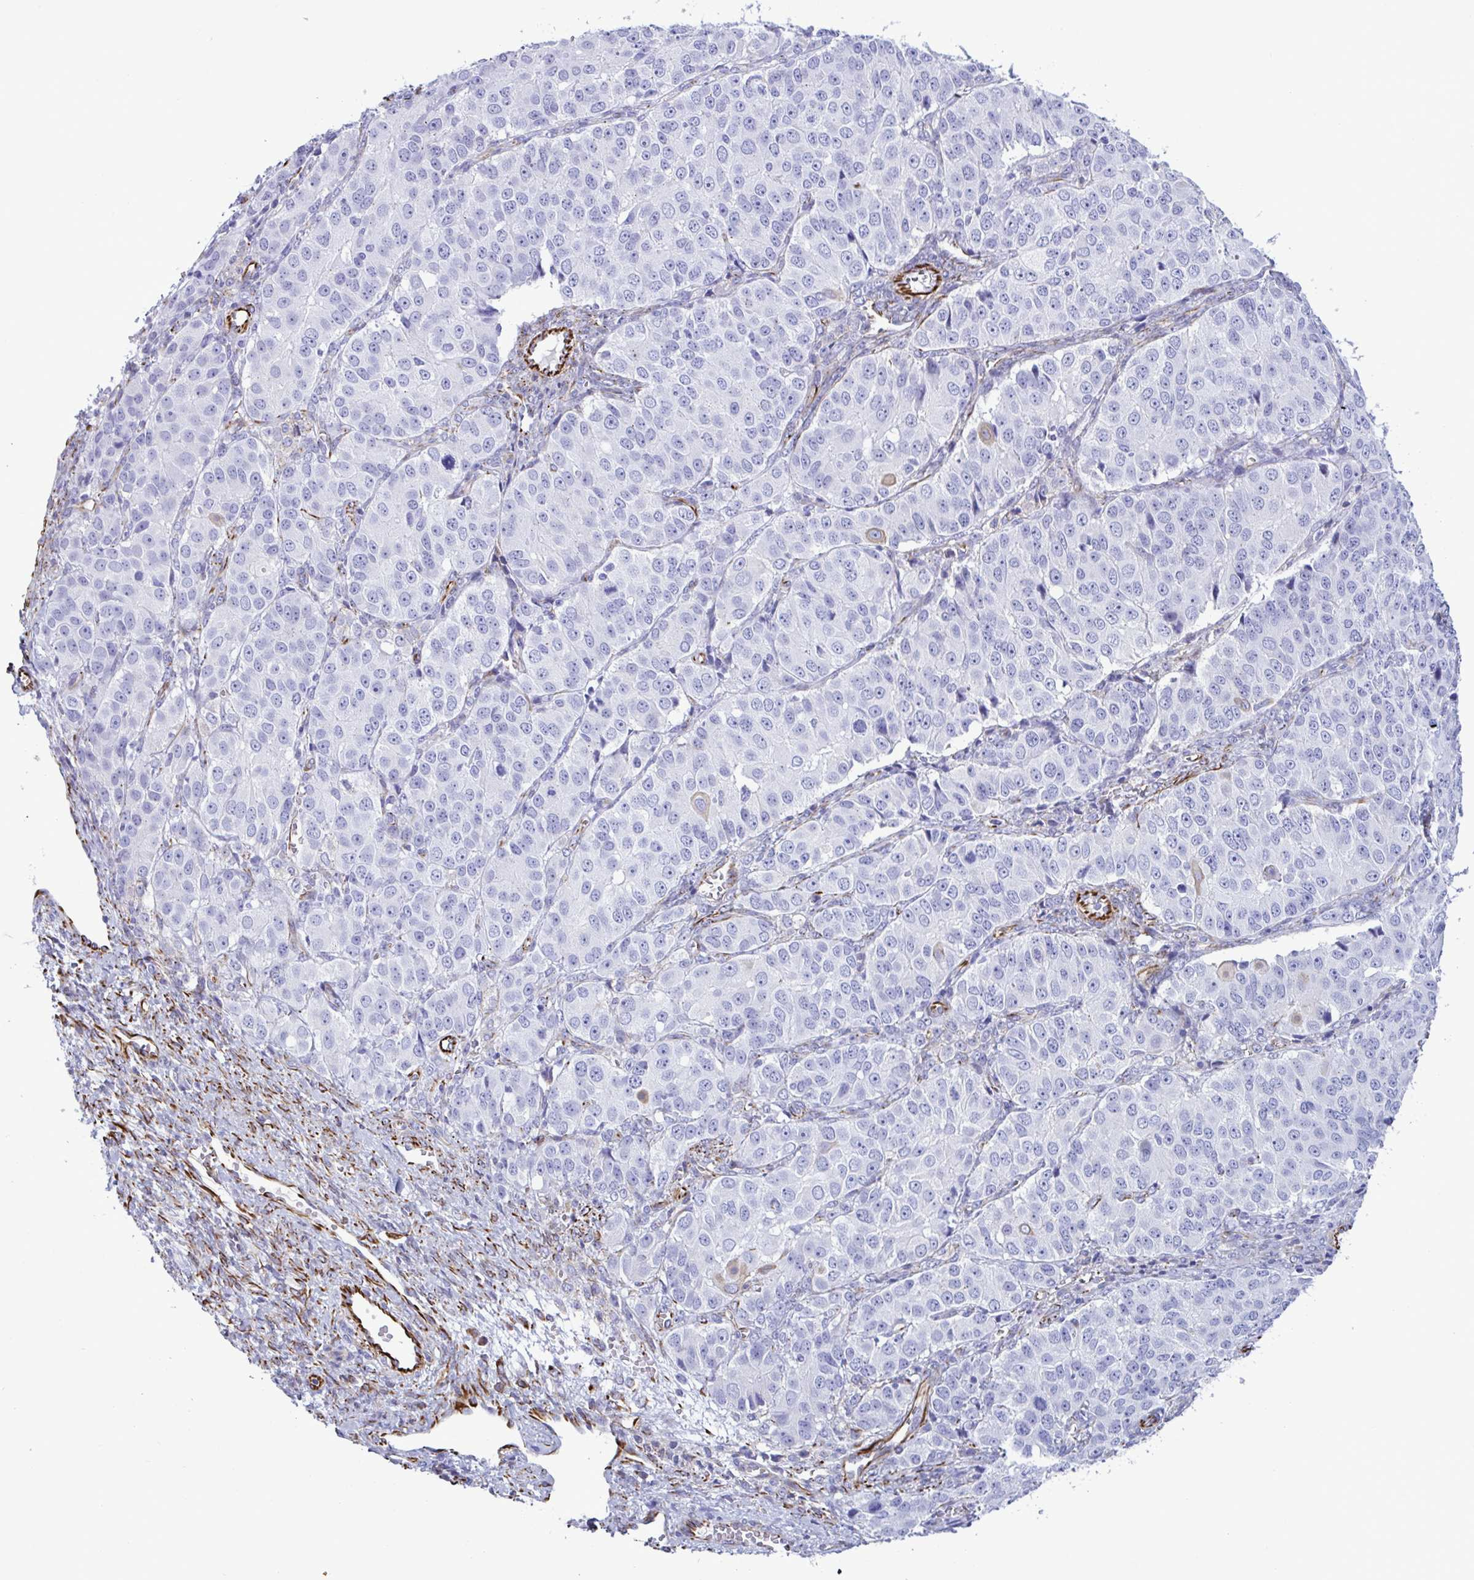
{"staining": {"intensity": "negative", "quantity": "none", "location": "none"}, "tissue": "ovarian cancer", "cell_type": "Tumor cells", "image_type": "cancer", "snomed": [{"axis": "morphology", "description": "Carcinoma, endometroid"}, {"axis": "topography", "description": "Ovary"}], "caption": "A micrograph of endometroid carcinoma (ovarian) stained for a protein exhibits no brown staining in tumor cells.", "gene": "SMAD5", "patient": {"sex": "female", "age": 51}}